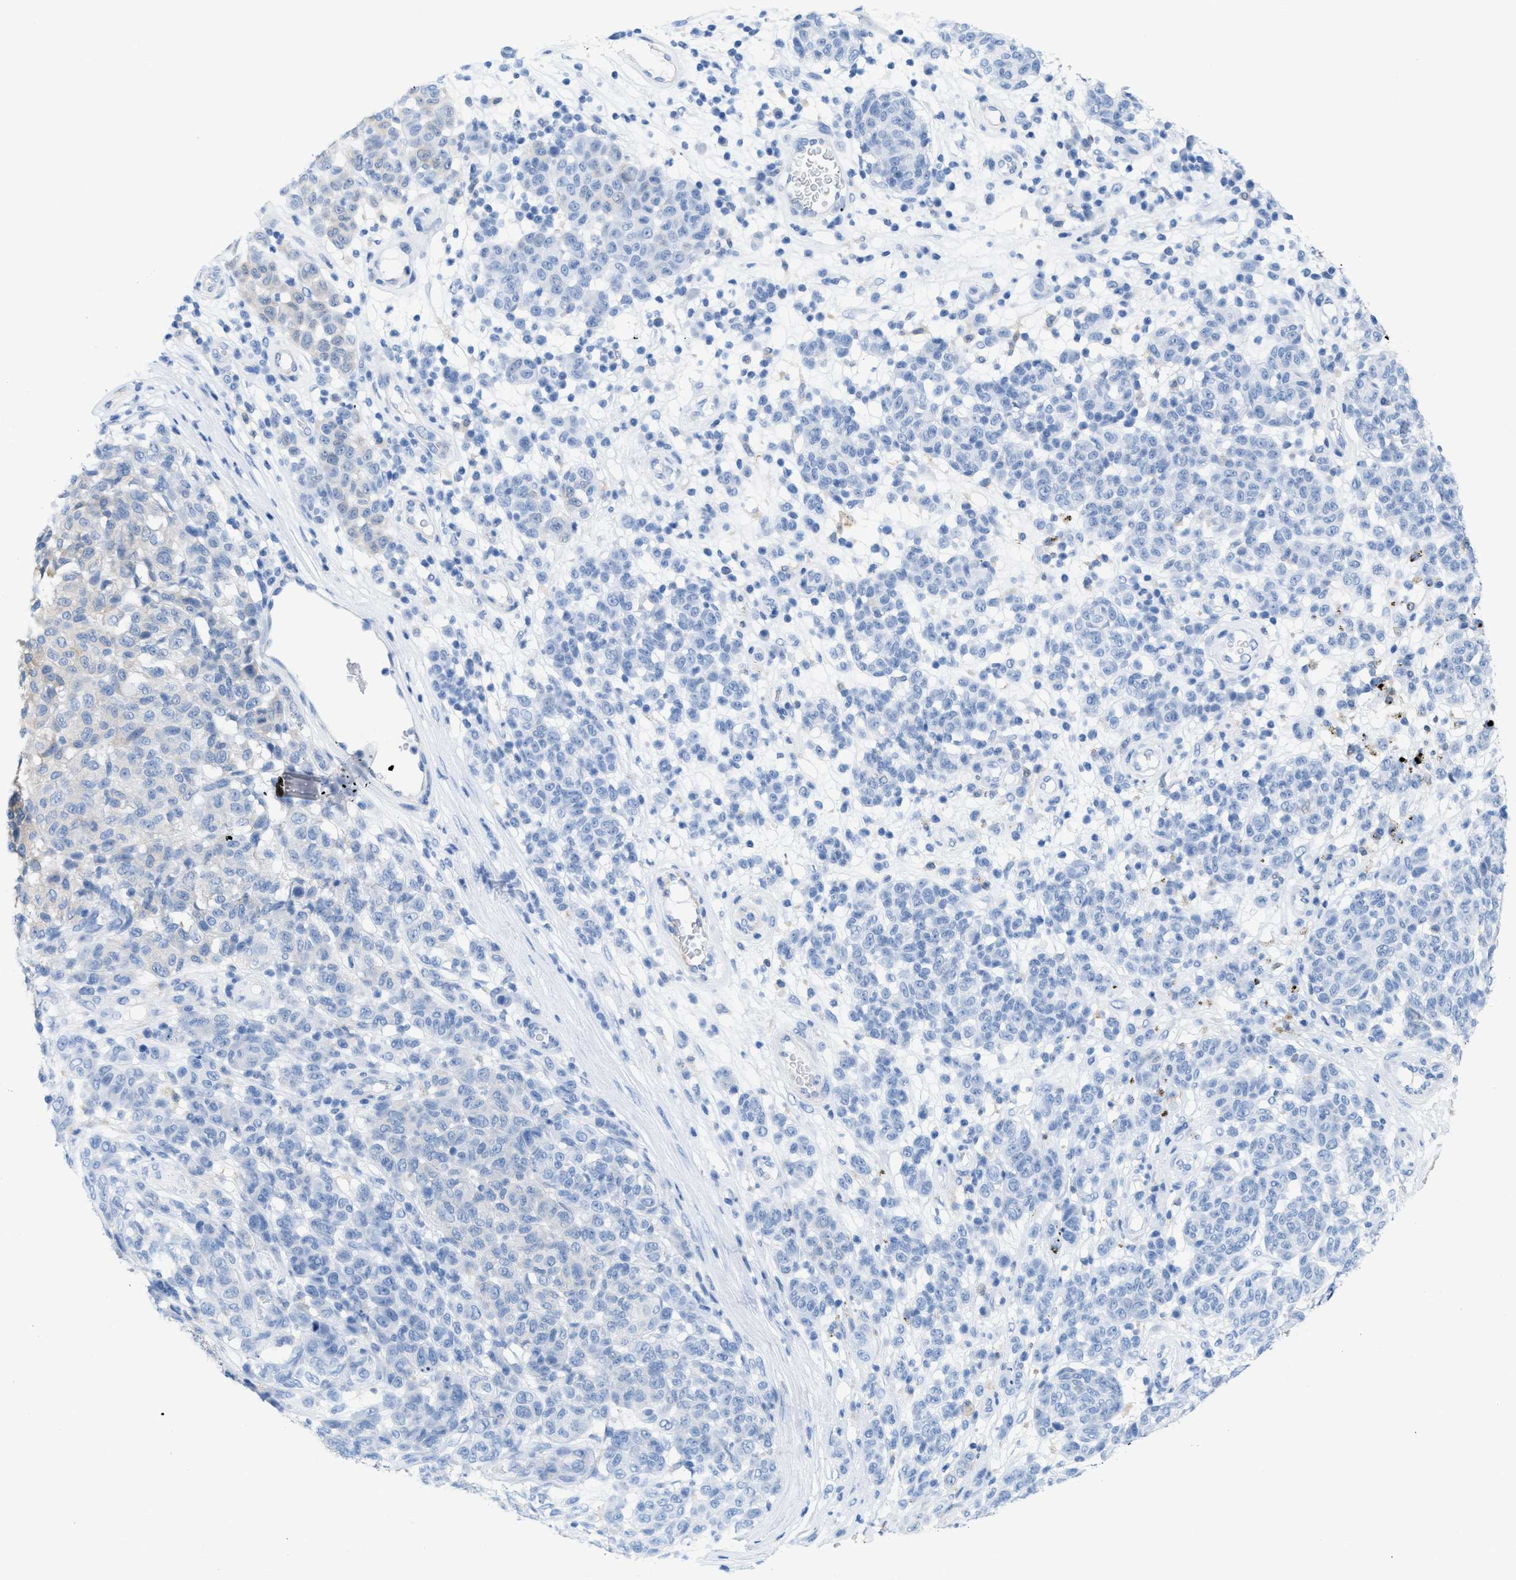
{"staining": {"intensity": "negative", "quantity": "none", "location": "none"}, "tissue": "melanoma", "cell_type": "Tumor cells", "image_type": "cancer", "snomed": [{"axis": "morphology", "description": "Malignant melanoma, NOS"}, {"axis": "topography", "description": "Skin"}], "caption": "Immunohistochemical staining of melanoma shows no significant staining in tumor cells. (DAB immunohistochemistry visualized using brightfield microscopy, high magnification).", "gene": "ASGR1", "patient": {"sex": "male", "age": 59}}